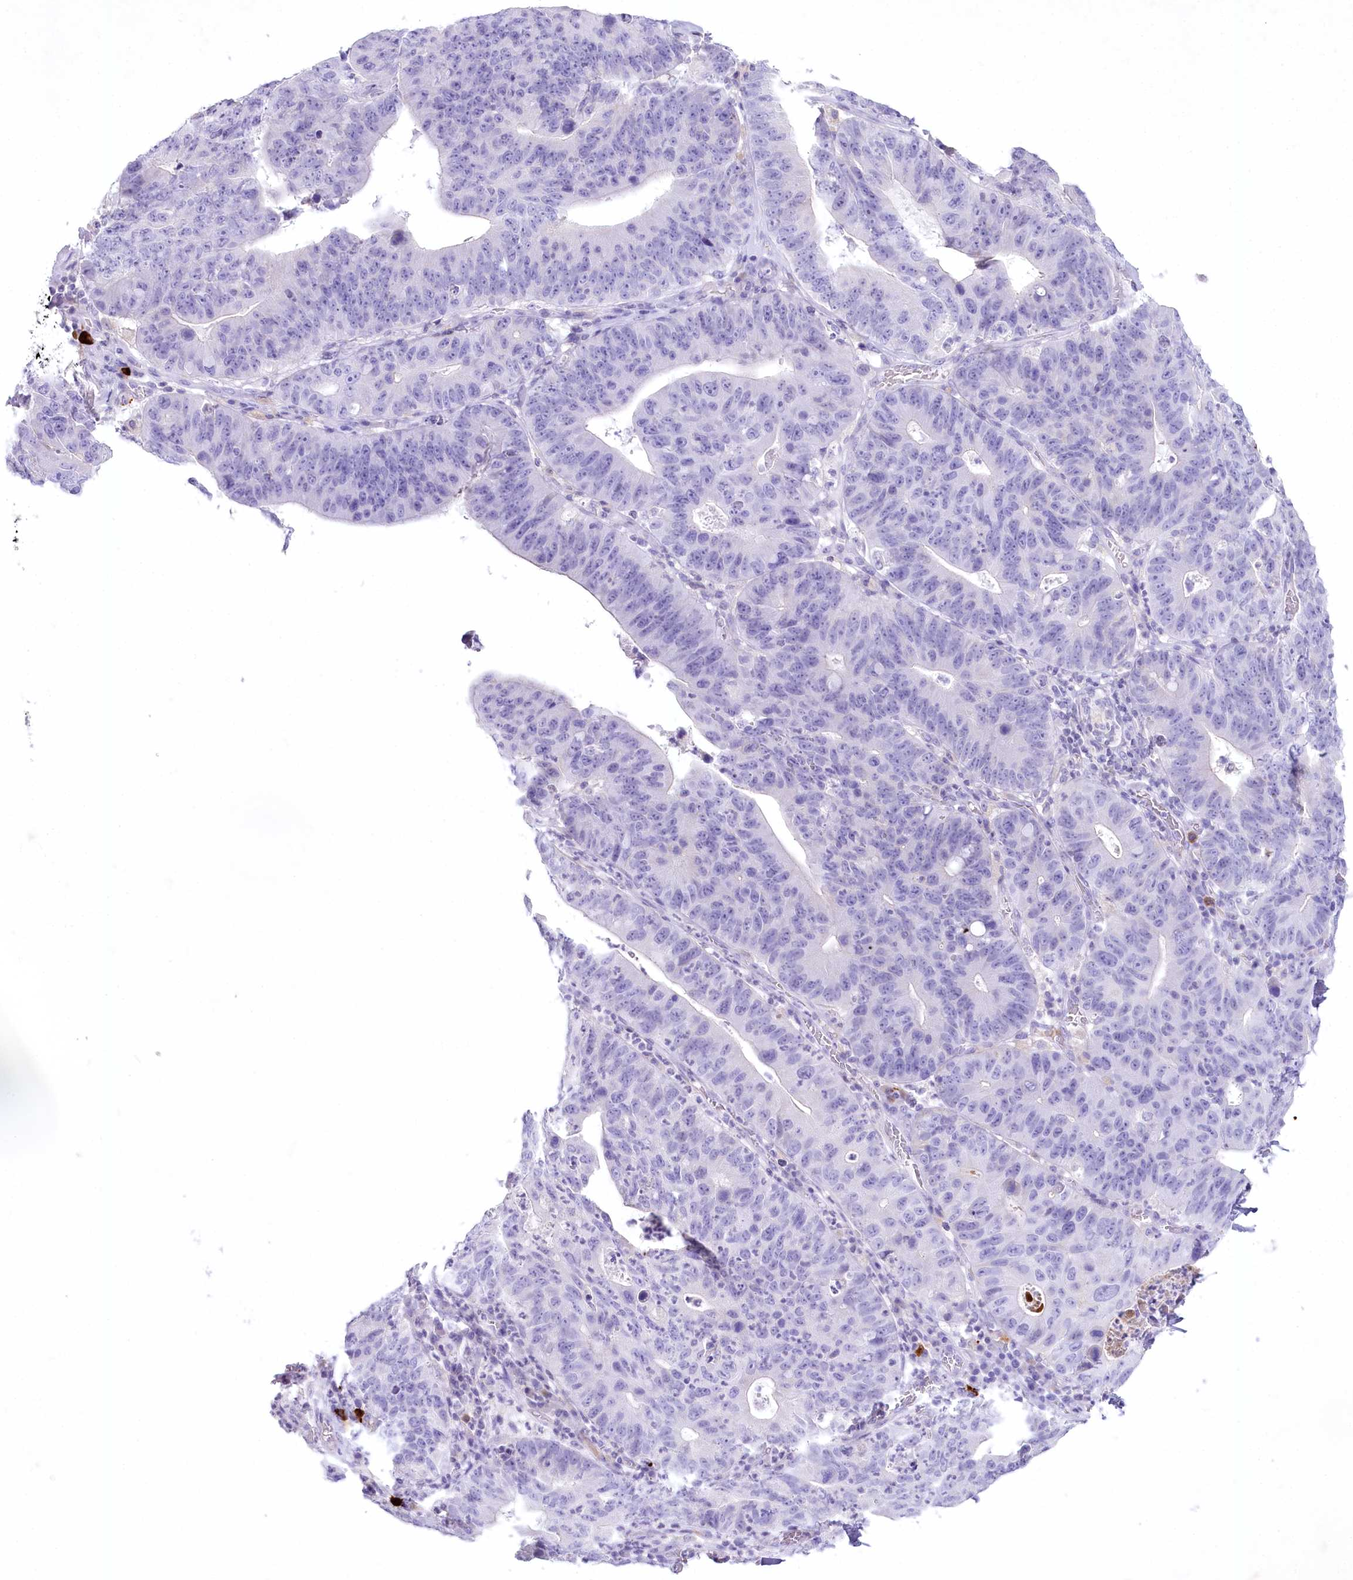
{"staining": {"intensity": "negative", "quantity": "none", "location": "none"}, "tissue": "stomach cancer", "cell_type": "Tumor cells", "image_type": "cancer", "snomed": [{"axis": "morphology", "description": "Adenocarcinoma, NOS"}, {"axis": "topography", "description": "Stomach"}], "caption": "IHC of human adenocarcinoma (stomach) exhibits no expression in tumor cells.", "gene": "MYOZ1", "patient": {"sex": "male", "age": 59}}